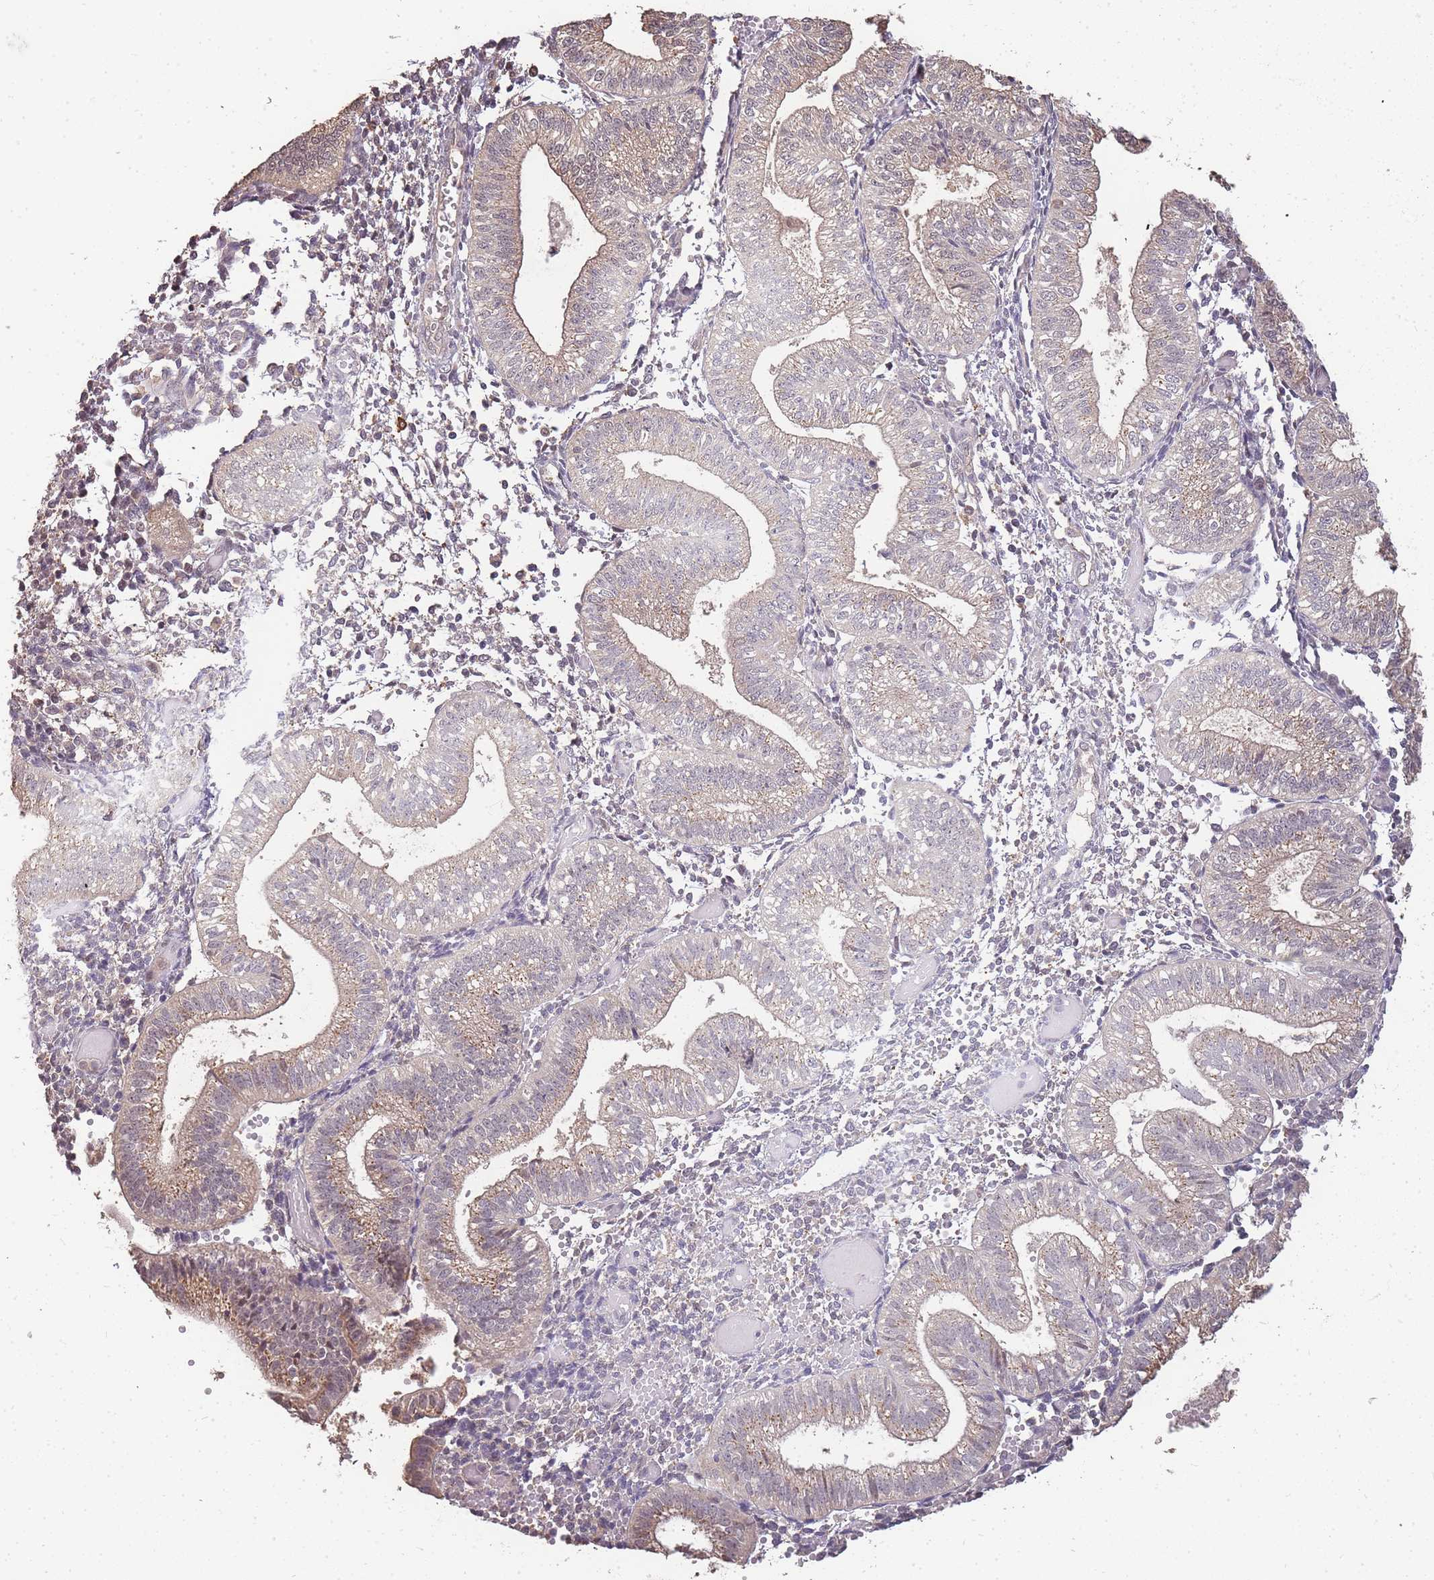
{"staining": {"intensity": "weak", "quantity": "<25%", "location": "cytoplasmic/membranous"}, "tissue": "endometrium", "cell_type": "Cells in endometrial stroma", "image_type": "normal", "snomed": [{"axis": "morphology", "description": "Normal tissue, NOS"}, {"axis": "topography", "description": "Endometrium"}], "caption": "This is a image of immunohistochemistry (IHC) staining of normal endometrium, which shows no expression in cells in endometrial stroma.", "gene": "CDKN2AIPNL", "patient": {"sex": "female", "age": 34}}